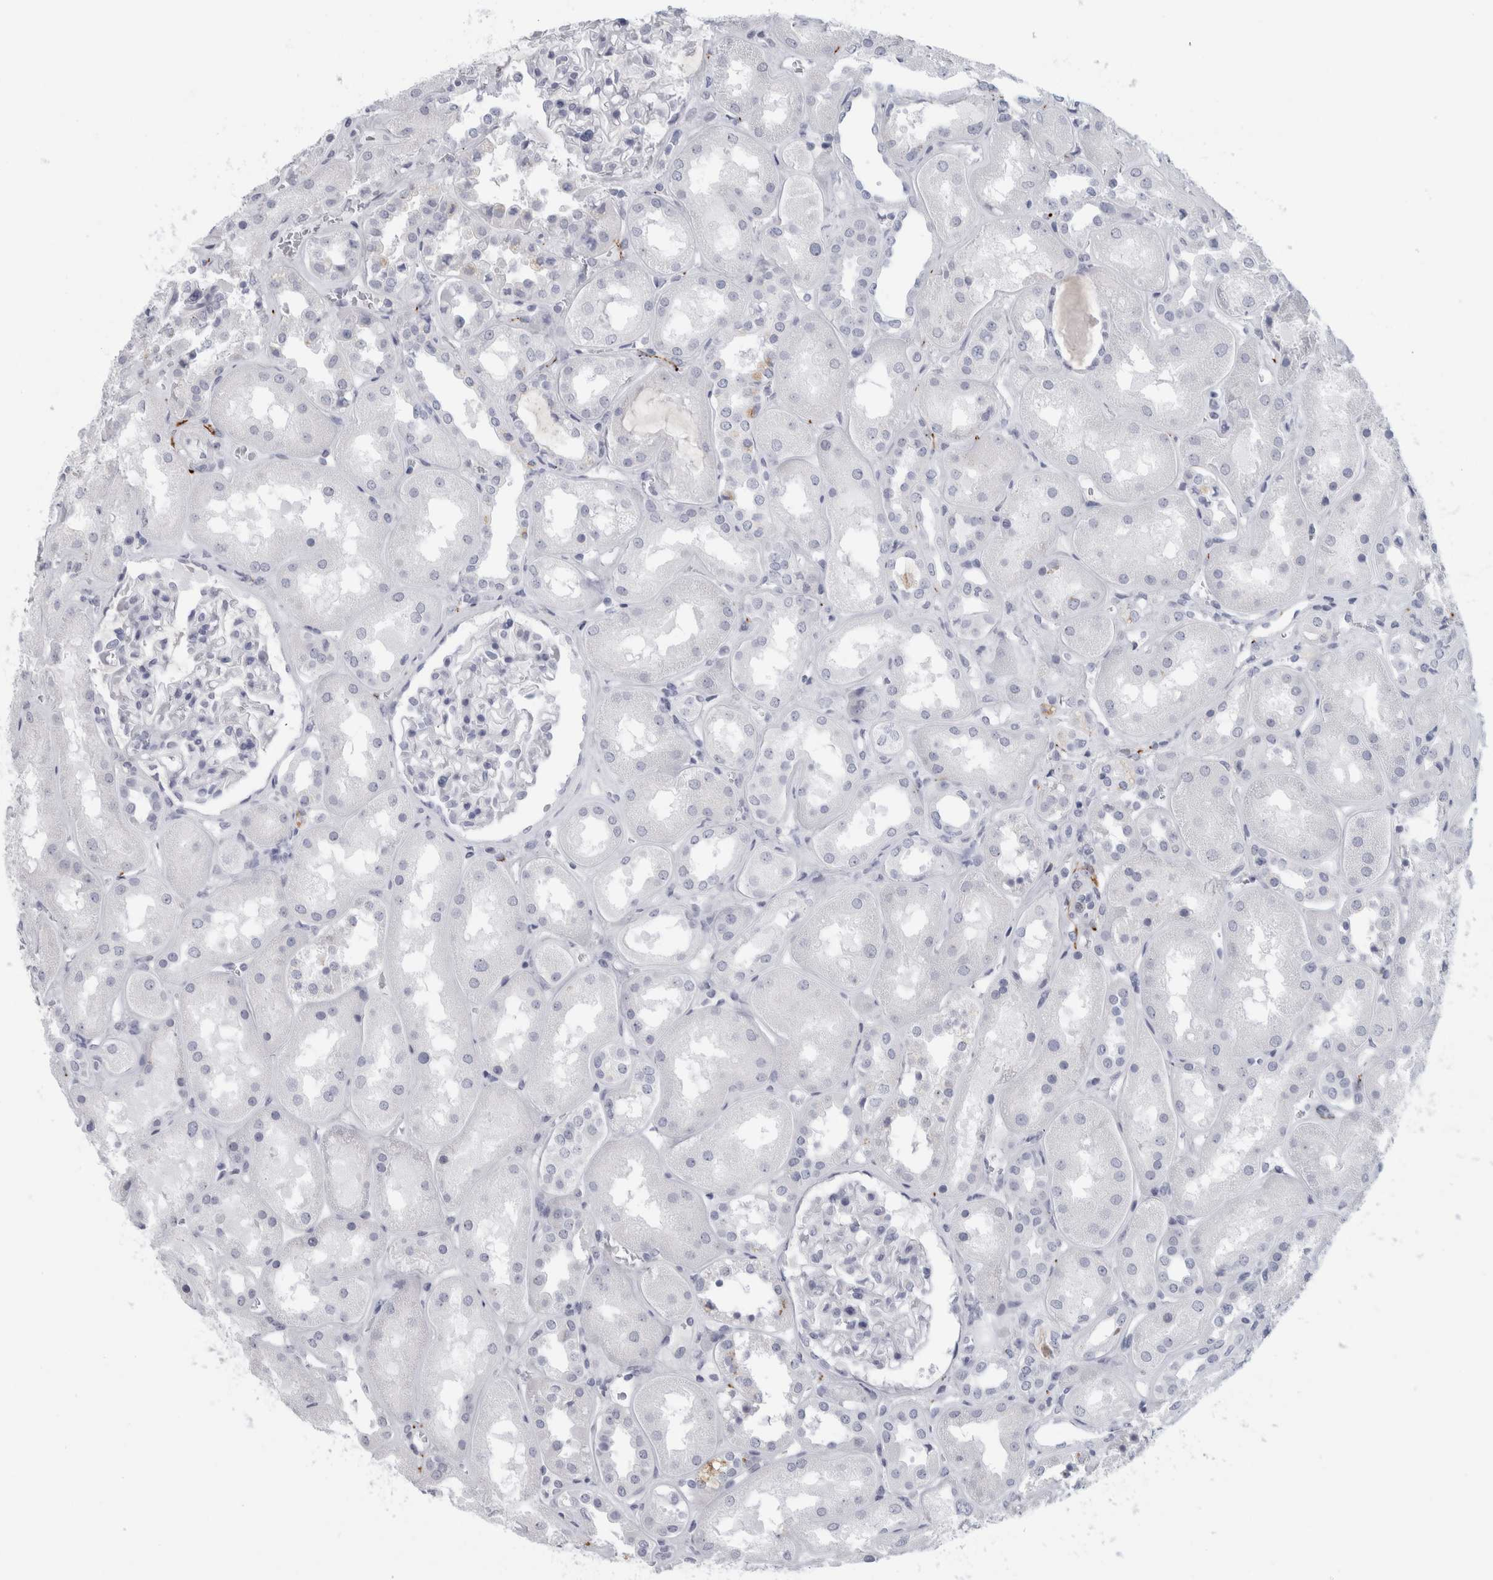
{"staining": {"intensity": "negative", "quantity": "none", "location": "none"}, "tissue": "kidney", "cell_type": "Cells in glomeruli", "image_type": "normal", "snomed": [{"axis": "morphology", "description": "Normal tissue, NOS"}, {"axis": "topography", "description": "Kidney"}], "caption": "Immunohistochemistry image of normal kidney: kidney stained with DAB (3,3'-diaminobenzidine) exhibits no significant protein staining in cells in glomeruli. (DAB (3,3'-diaminobenzidine) IHC, high magnification).", "gene": "CPE", "patient": {"sex": "male", "age": 70}}